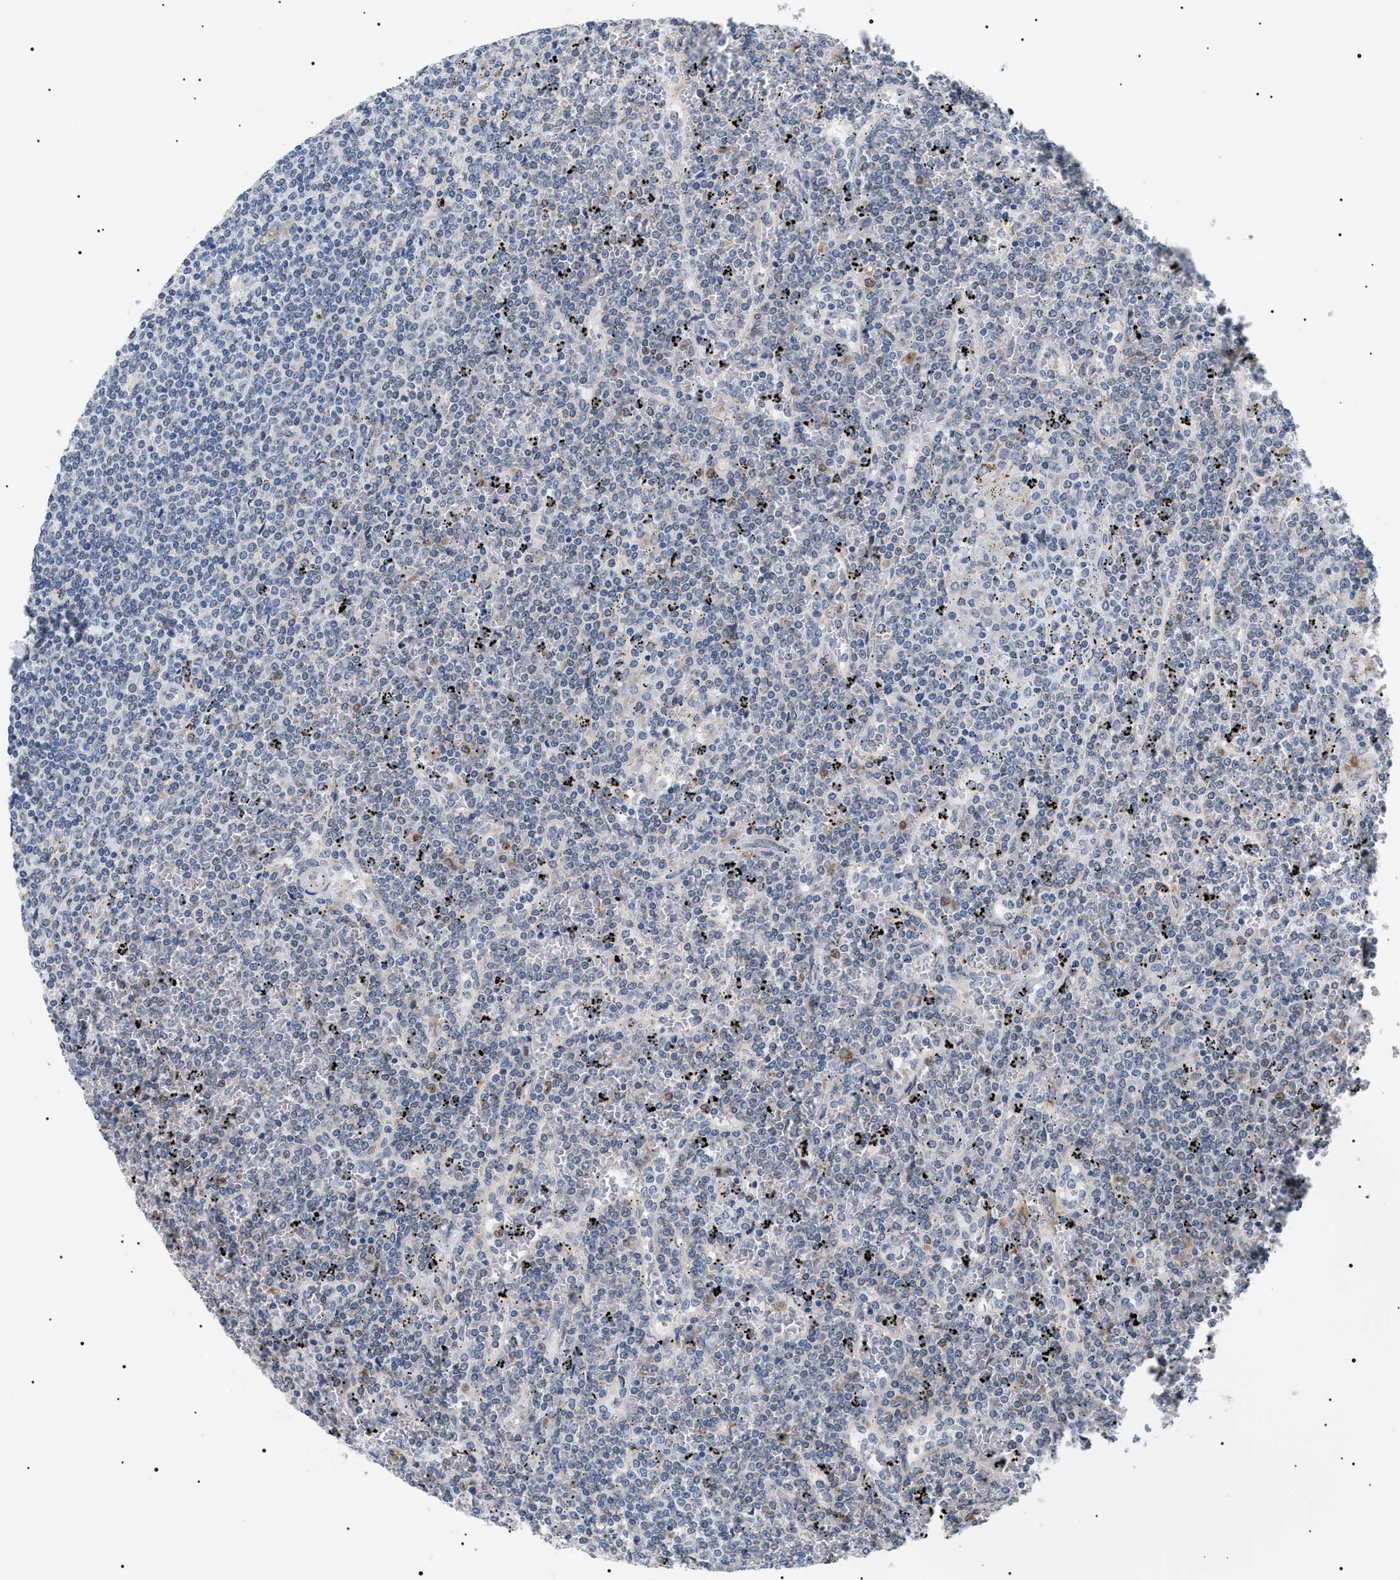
{"staining": {"intensity": "negative", "quantity": "none", "location": "none"}, "tissue": "lymphoma", "cell_type": "Tumor cells", "image_type": "cancer", "snomed": [{"axis": "morphology", "description": "Malignant lymphoma, non-Hodgkin's type, Low grade"}, {"axis": "topography", "description": "Spleen"}], "caption": "A photomicrograph of human lymphoma is negative for staining in tumor cells. (IHC, brightfield microscopy, high magnification).", "gene": "HSD17B11", "patient": {"sex": "female", "age": 19}}